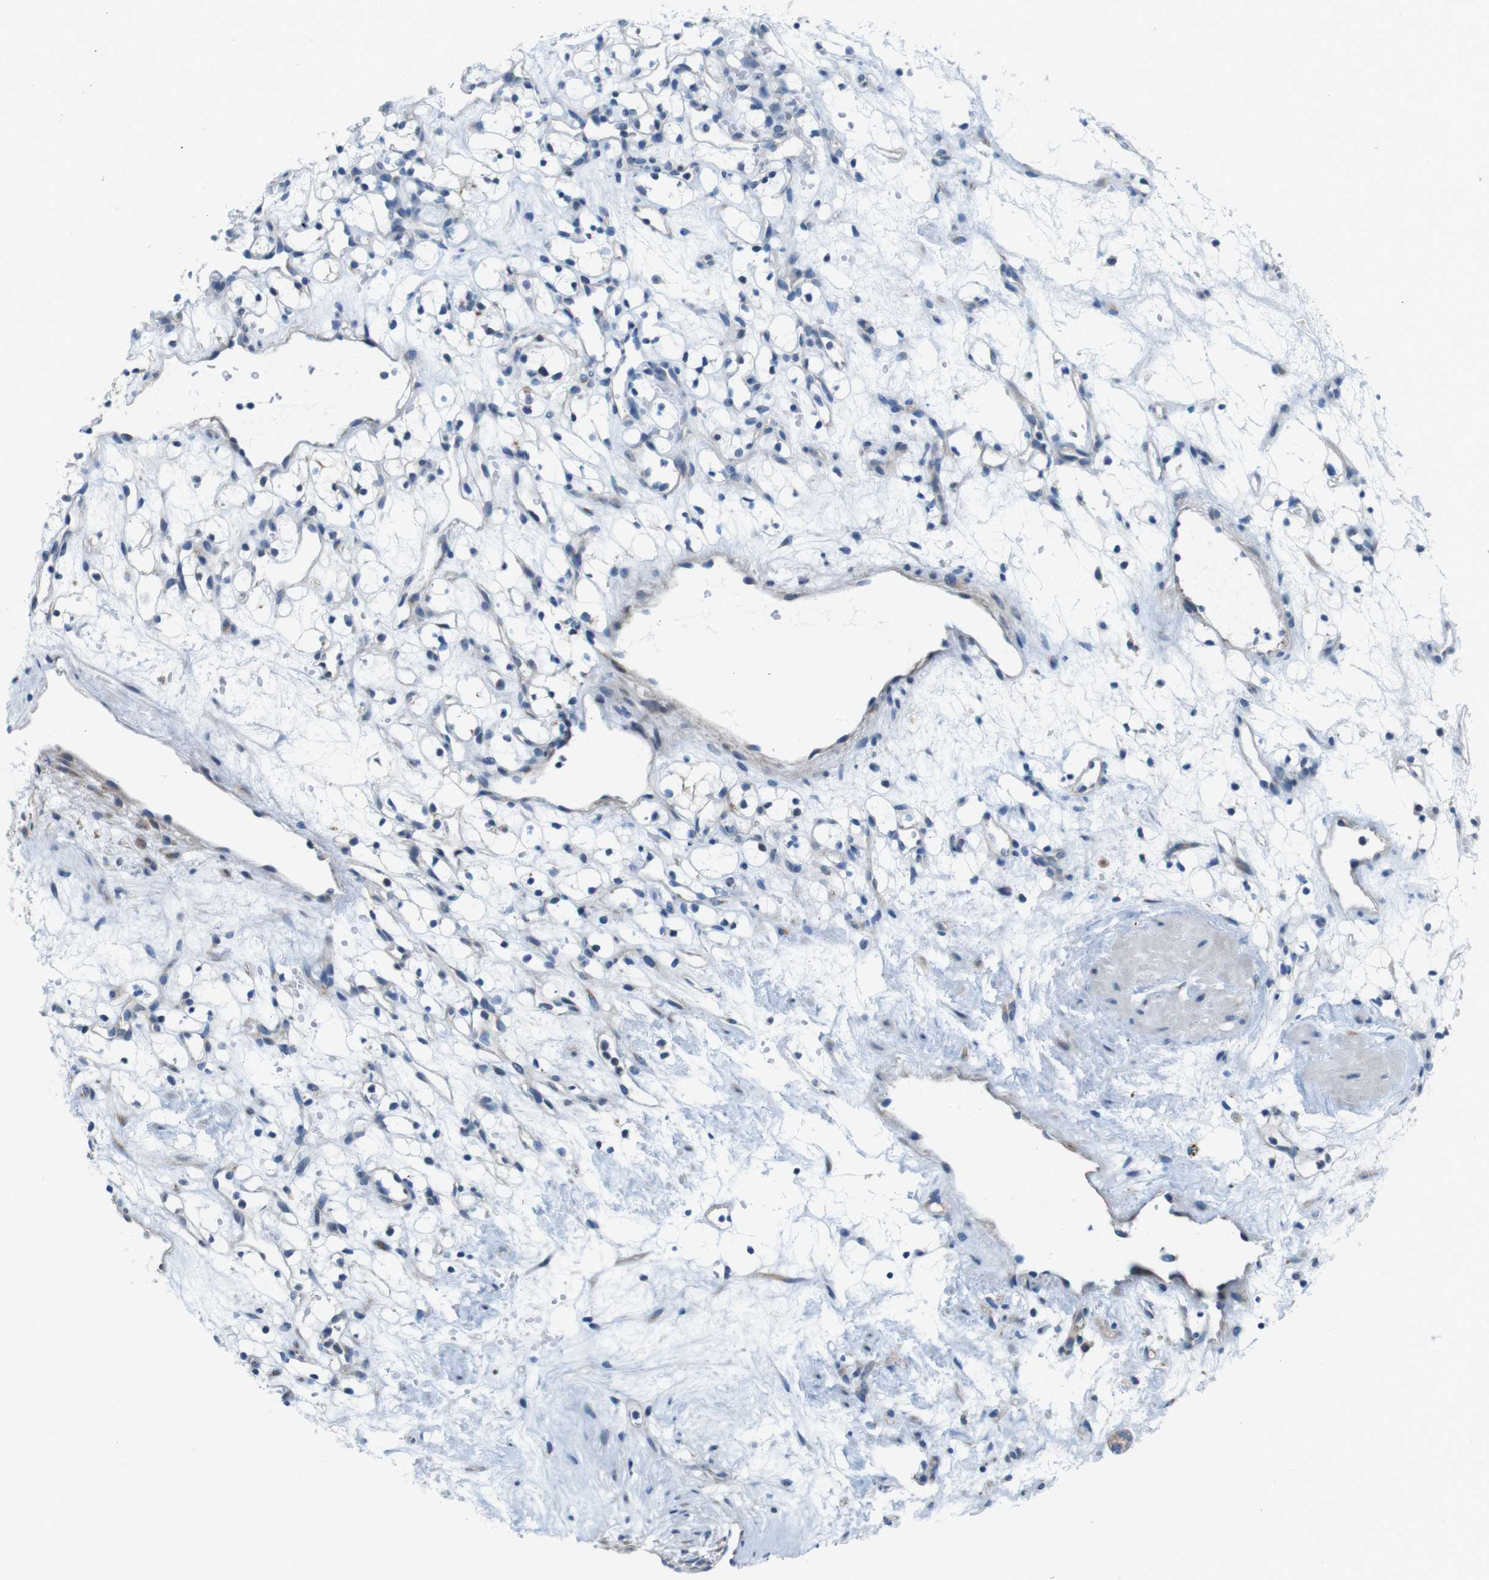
{"staining": {"intensity": "negative", "quantity": "none", "location": "none"}, "tissue": "renal cancer", "cell_type": "Tumor cells", "image_type": "cancer", "snomed": [{"axis": "morphology", "description": "Adenocarcinoma, NOS"}, {"axis": "topography", "description": "Kidney"}], "caption": "Tumor cells are negative for protein expression in human renal adenocarcinoma.", "gene": "SKI", "patient": {"sex": "female", "age": 60}}